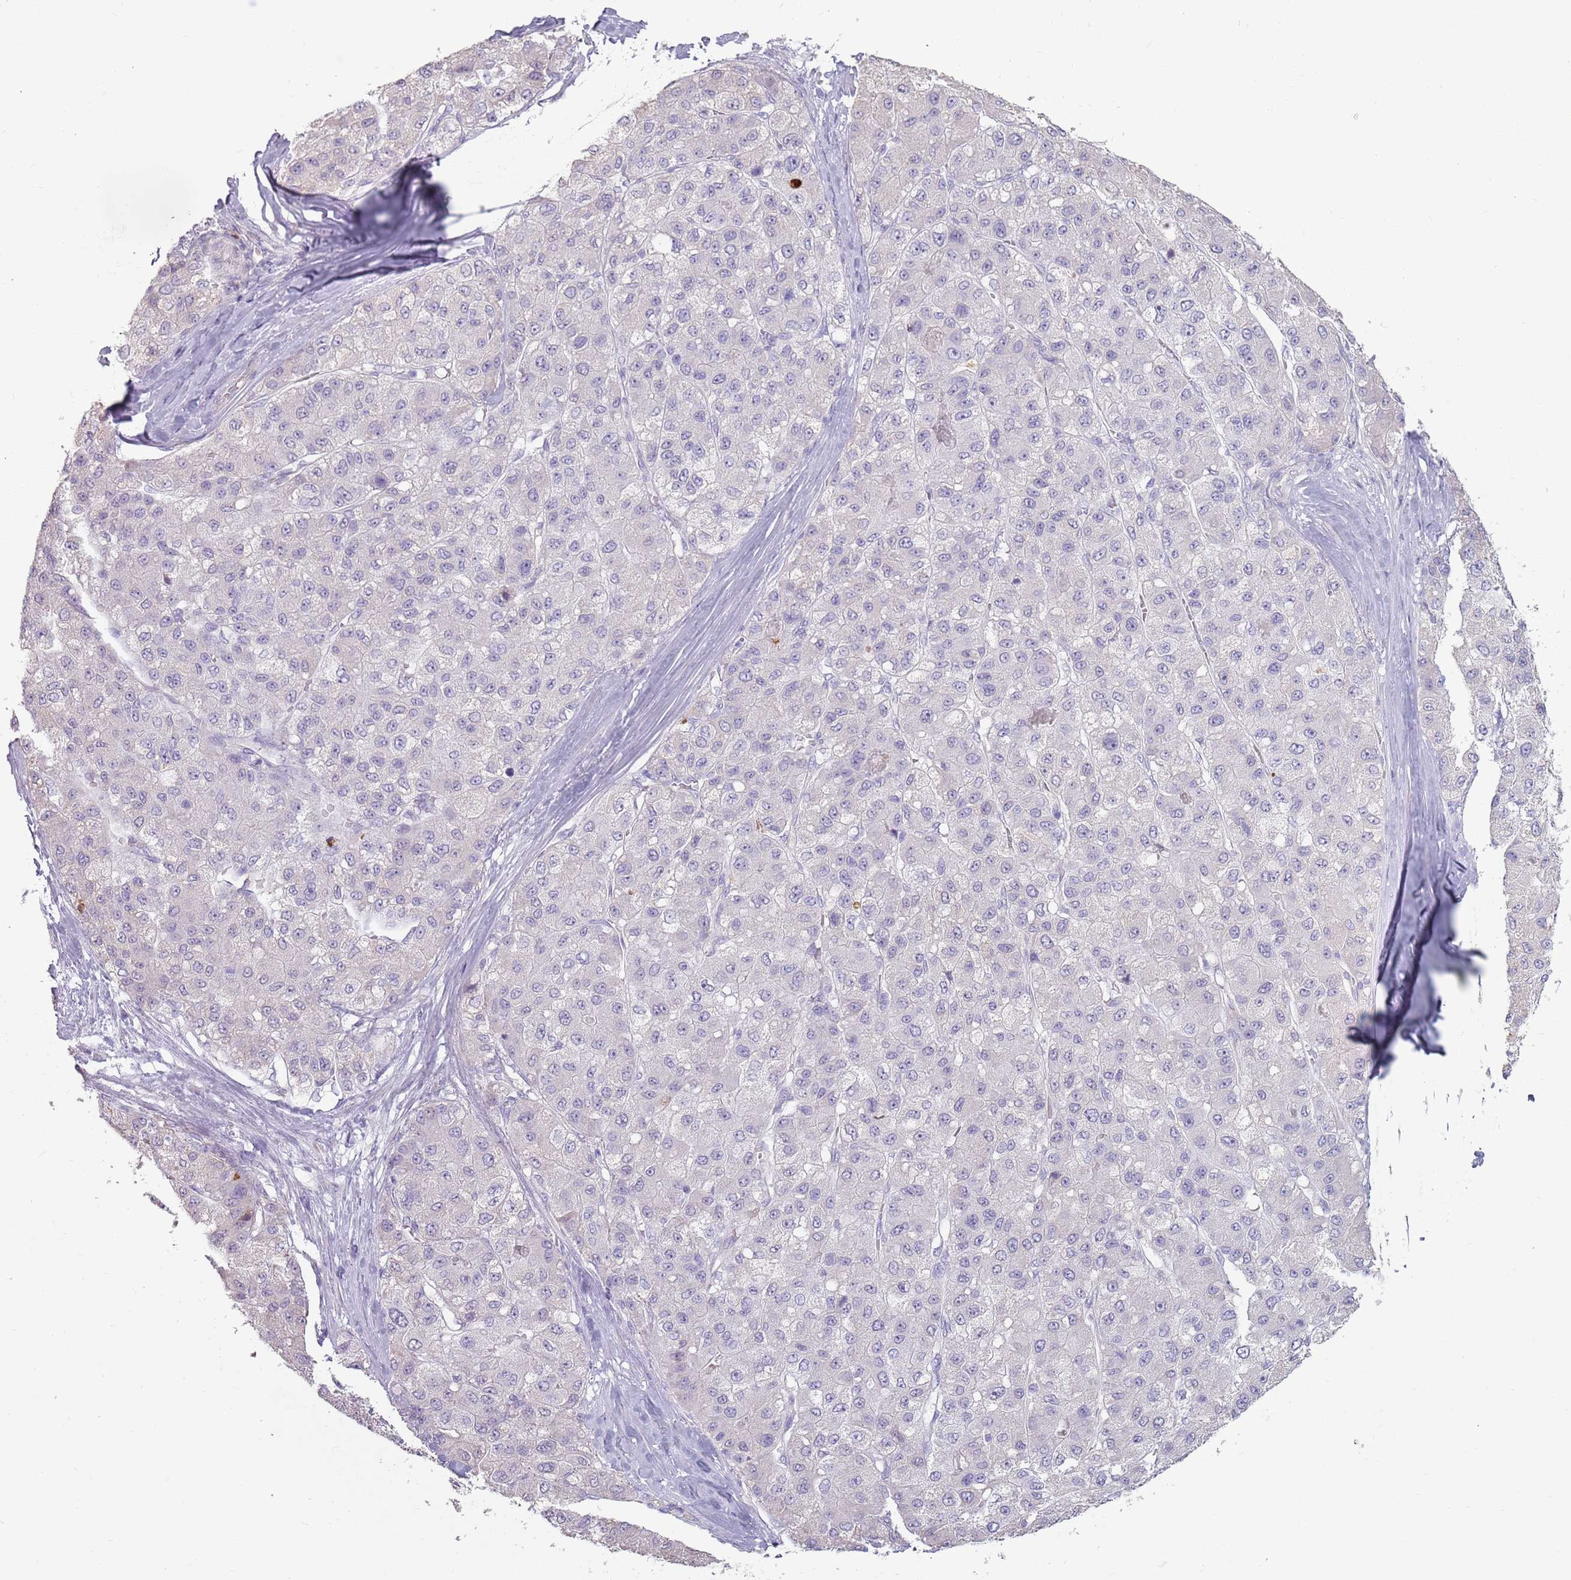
{"staining": {"intensity": "negative", "quantity": "none", "location": "none"}, "tissue": "liver cancer", "cell_type": "Tumor cells", "image_type": "cancer", "snomed": [{"axis": "morphology", "description": "Carcinoma, Hepatocellular, NOS"}, {"axis": "topography", "description": "Liver"}], "caption": "Tumor cells are negative for brown protein staining in liver hepatocellular carcinoma.", "gene": "DXO", "patient": {"sex": "male", "age": 80}}